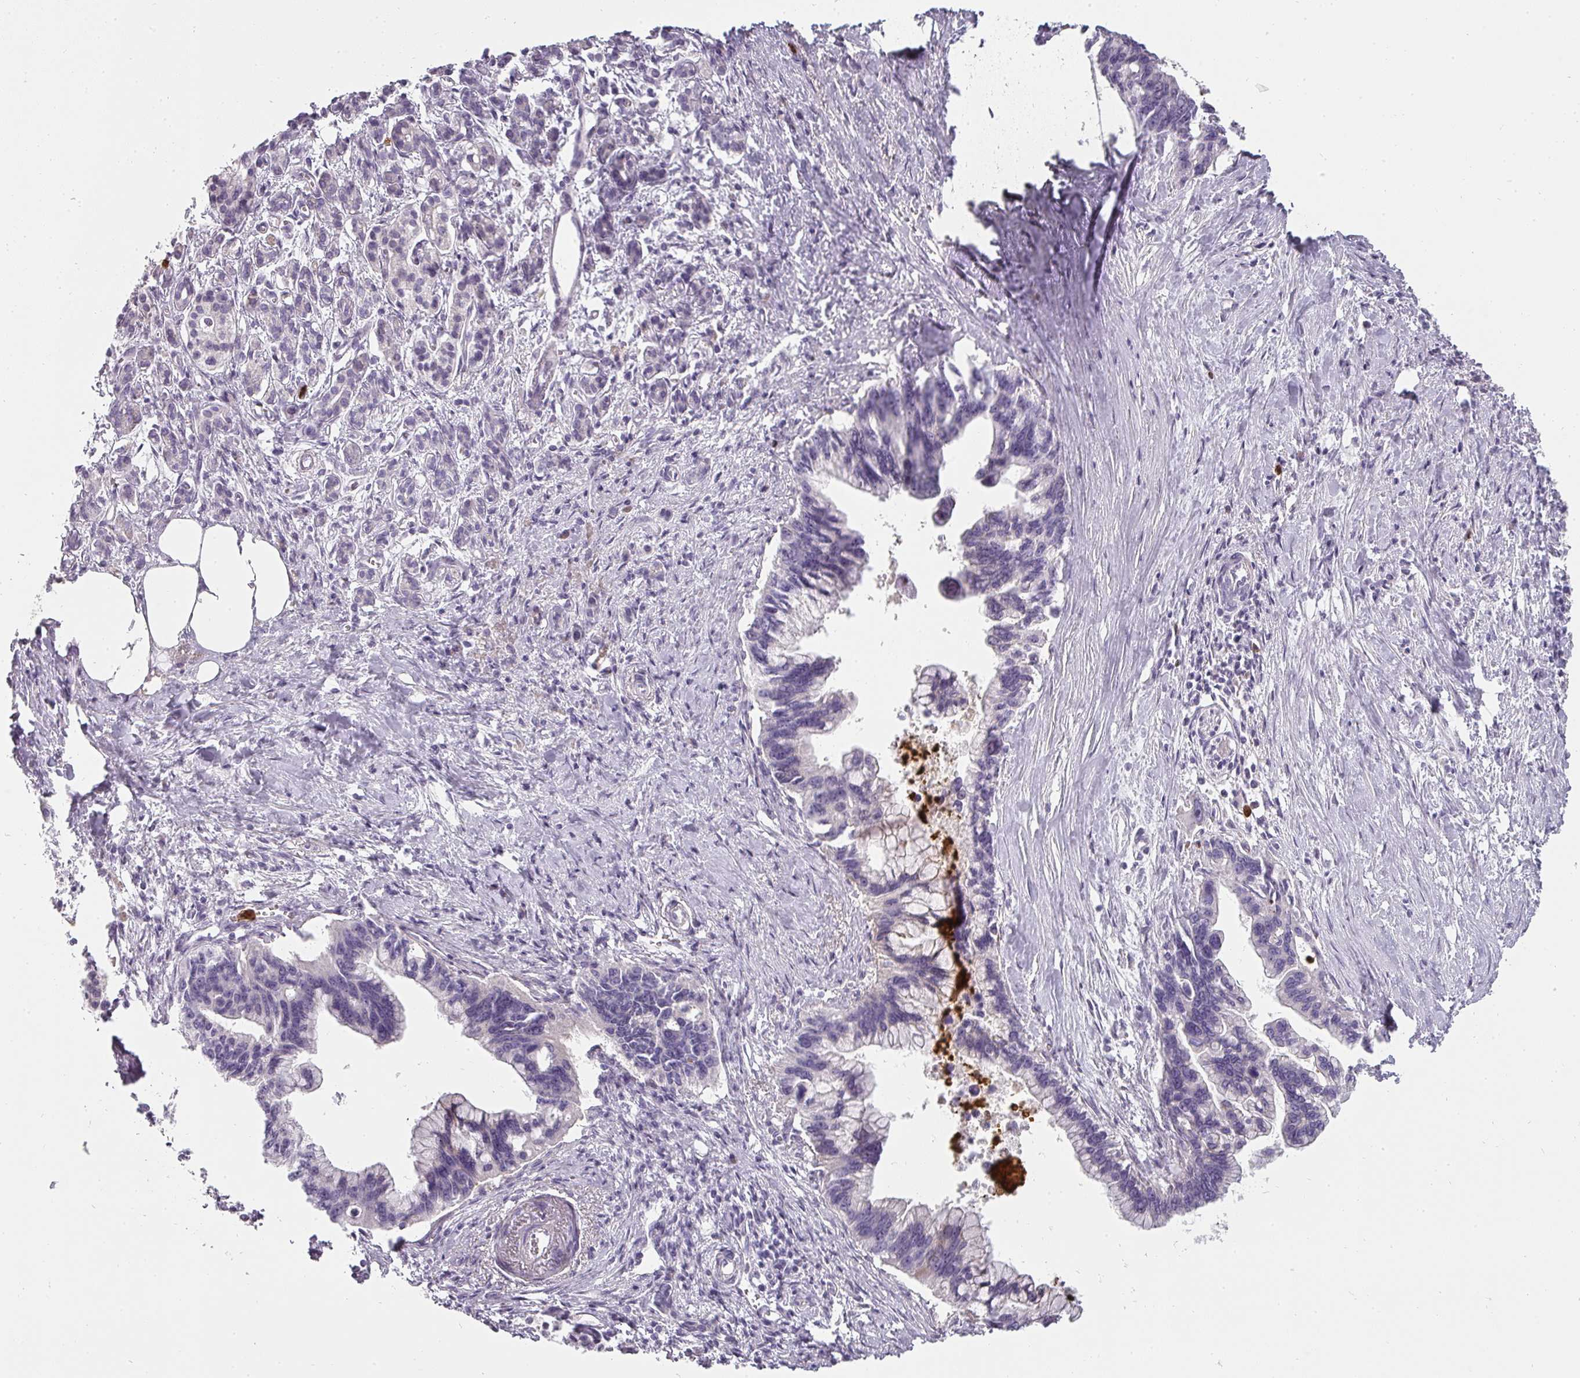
{"staining": {"intensity": "negative", "quantity": "none", "location": "none"}, "tissue": "pancreatic cancer", "cell_type": "Tumor cells", "image_type": "cancer", "snomed": [{"axis": "morphology", "description": "Adenocarcinoma, NOS"}, {"axis": "topography", "description": "Pancreas"}], "caption": "Immunohistochemistry (IHC) image of human pancreatic cancer stained for a protein (brown), which shows no expression in tumor cells.", "gene": "BIK", "patient": {"sex": "female", "age": 83}}